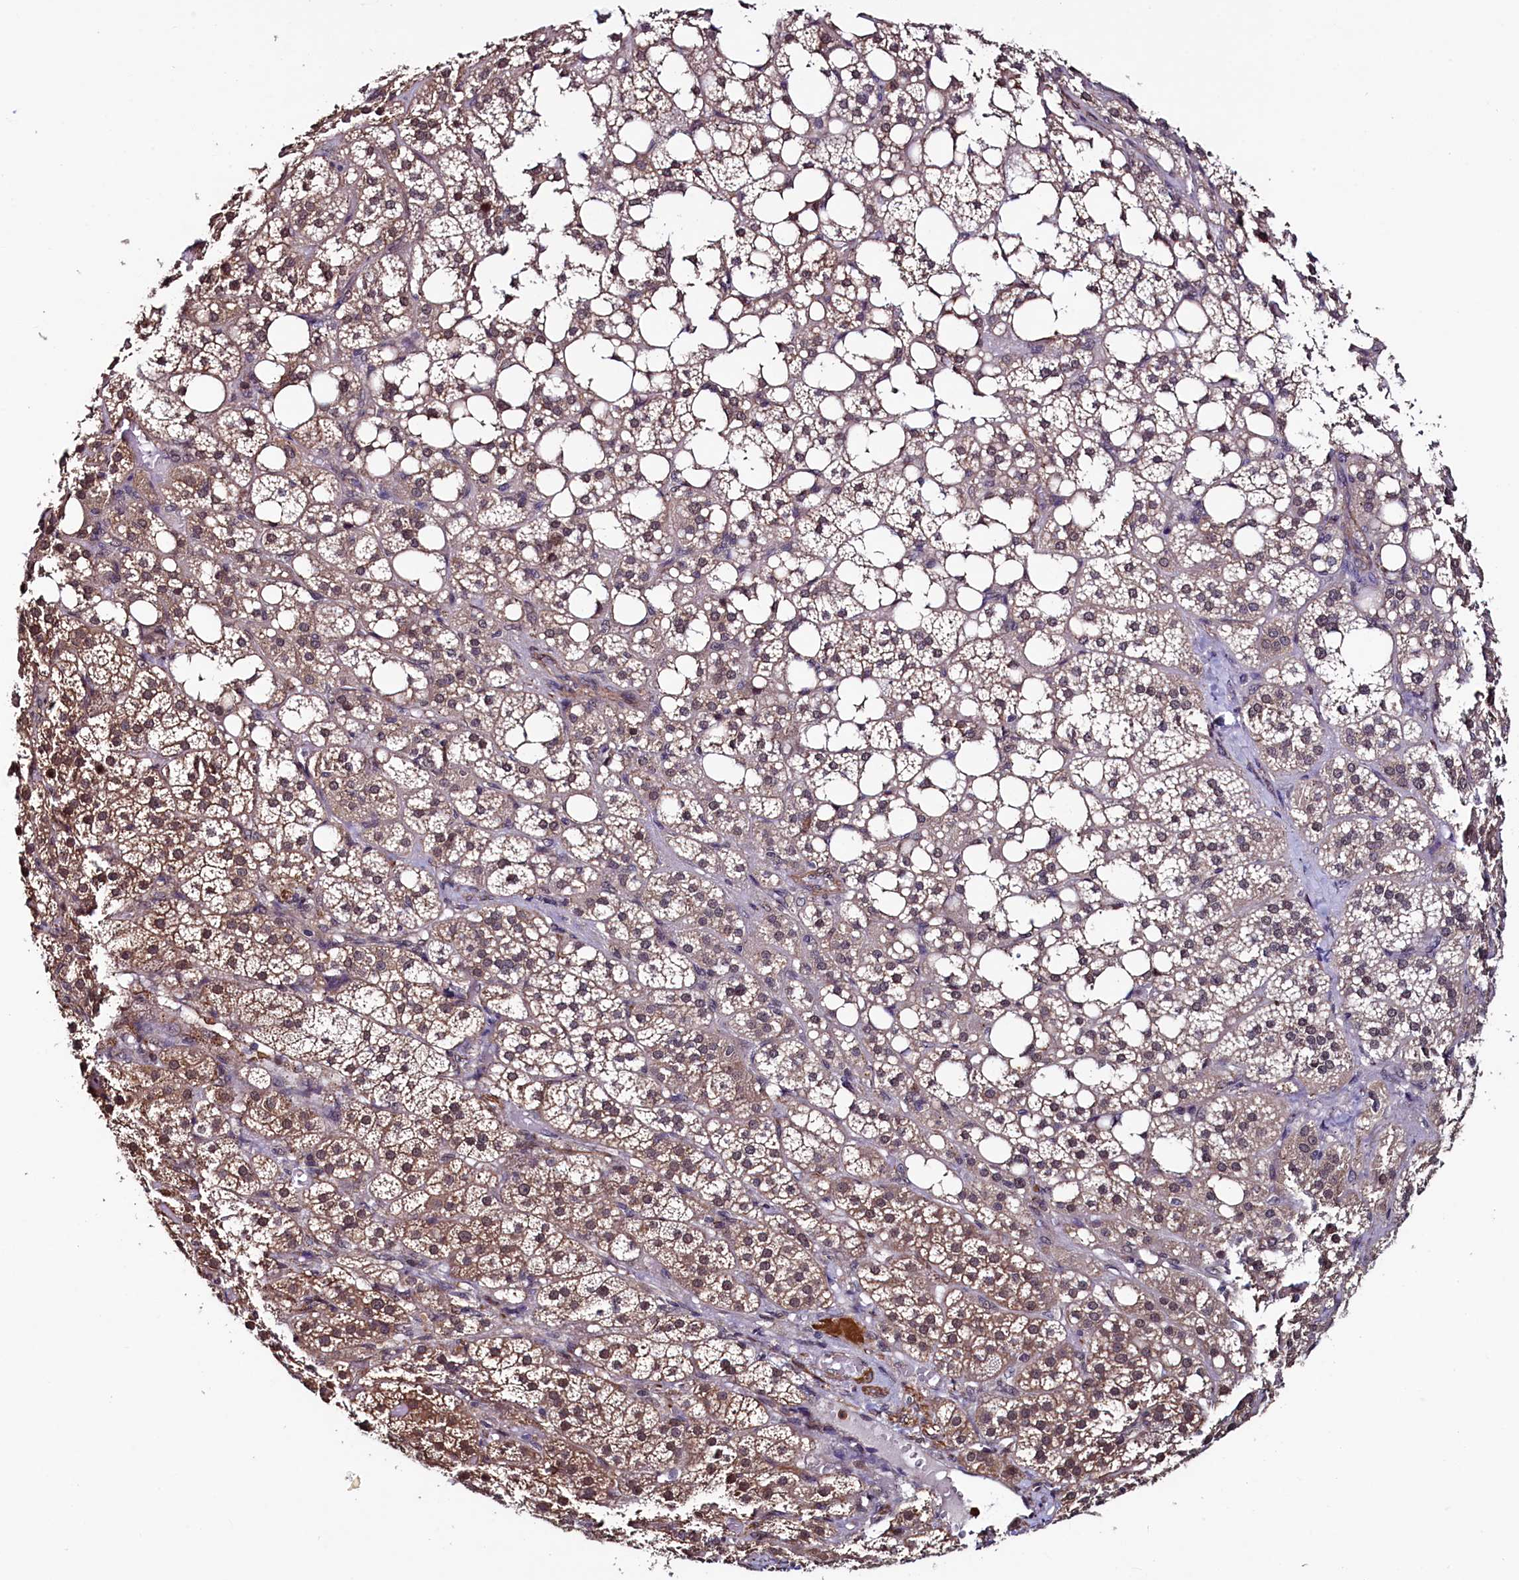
{"staining": {"intensity": "moderate", "quantity": ">75%", "location": "cytoplasmic/membranous,nuclear"}, "tissue": "adrenal gland", "cell_type": "Glandular cells", "image_type": "normal", "snomed": [{"axis": "morphology", "description": "Normal tissue, NOS"}, {"axis": "topography", "description": "Adrenal gland"}], "caption": "Immunohistochemical staining of unremarkable adrenal gland demonstrates medium levels of moderate cytoplasmic/membranous,nuclear positivity in approximately >75% of glandular cells.", "gene": "LEO1", "patient": {"sex": "female", "age": 59}}